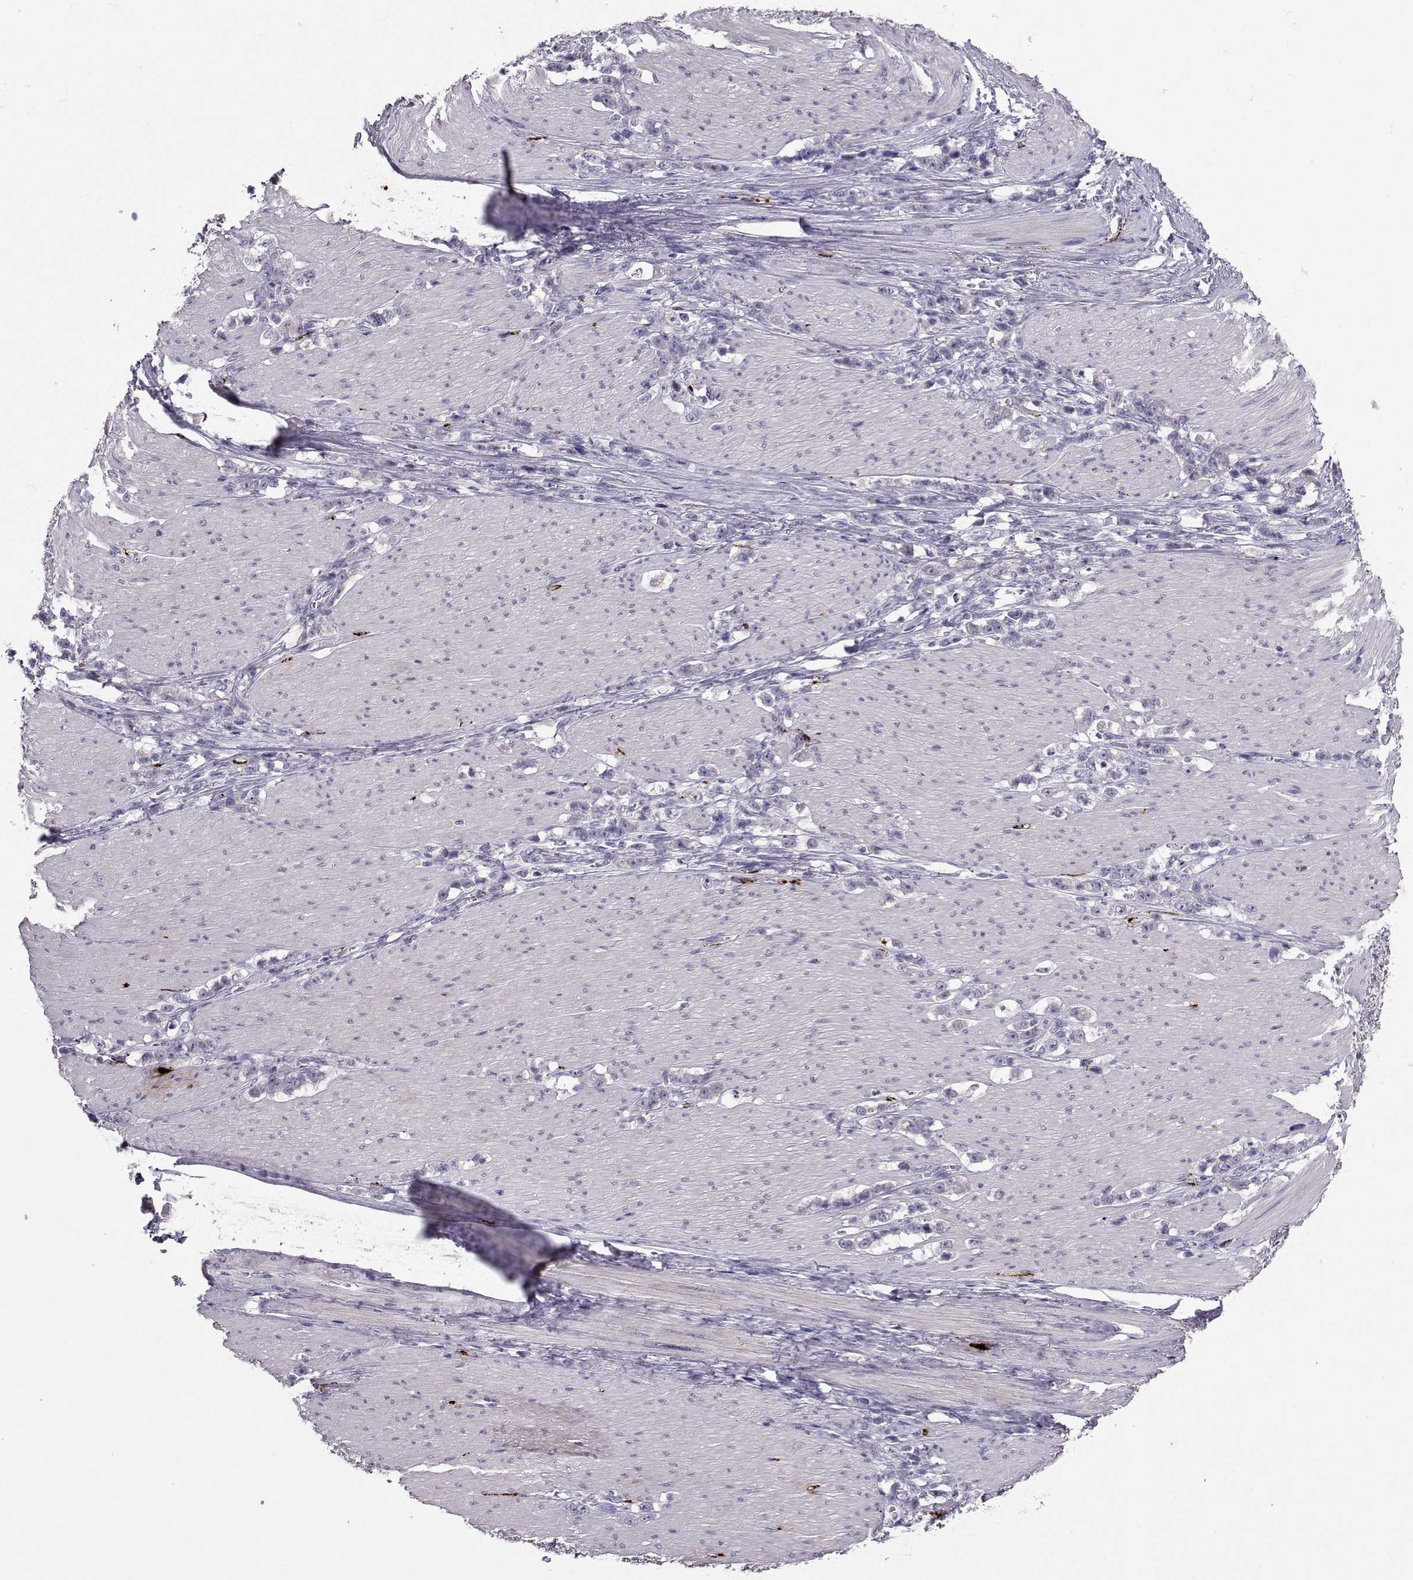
{"staining": {"intensity": "negative", "quantity": "none", "location": "none"}, "tissue": "stomach cancer", "cell_type": "Tumor cells", "image_type": "cancer", "snomed": [{"axis": "morphology", "description": "Adenocarcinoma, NOS"}, {"axis": "topography", "description": "Stomach, lower"}], "caption": "This is an immunohistochemistry (IHC) image of human adenocarcinoma (stomach). There is no staining in tumor cells.", "gene": "CARTPT", "patient": {"sex": "male", "age": 88}}